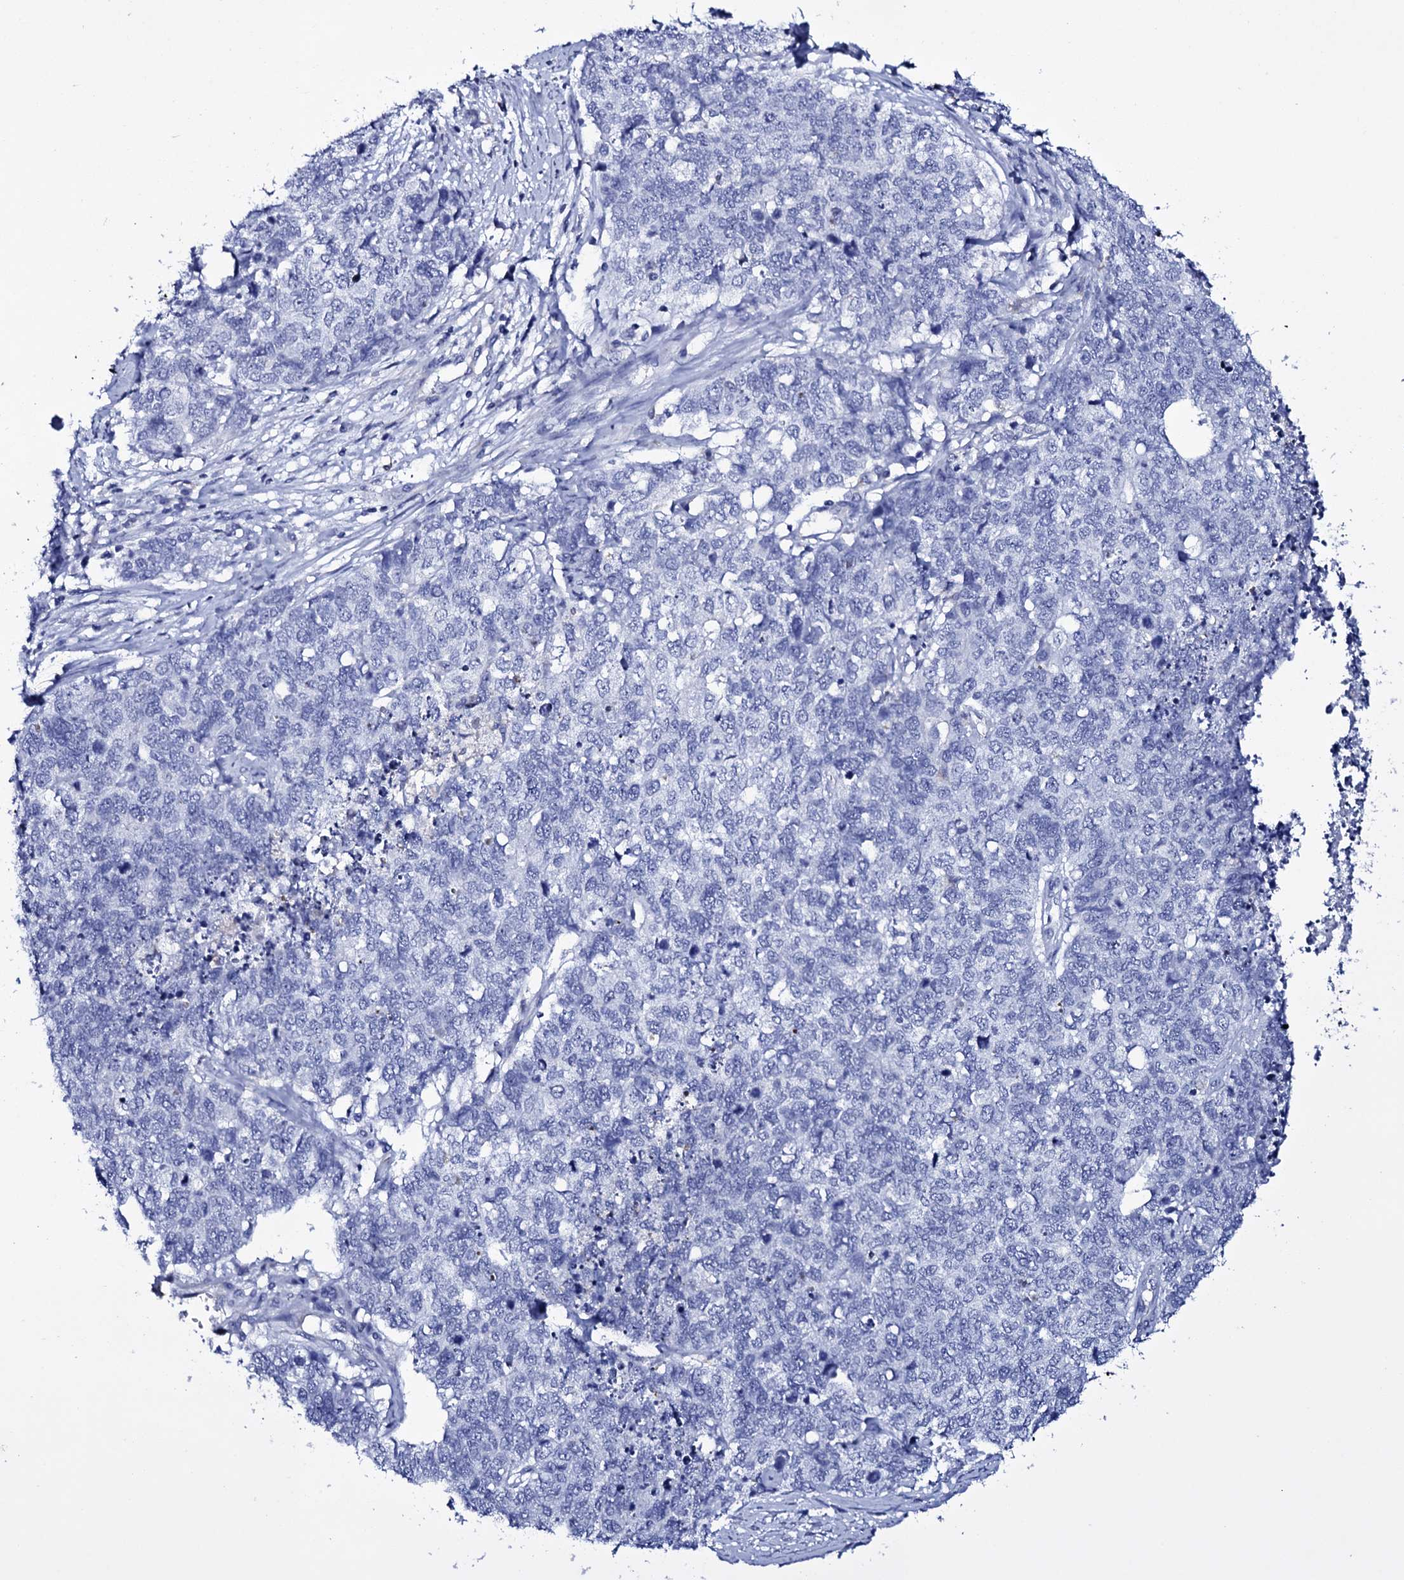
{"staining": {"intensity": "negative", "quantity": "none", "location": "none"}, "tissue": "cervical cancer", "cell_type": "Tumor cells", "image_type": "cancer", "snomed": [{"axis": "morphology", "description": "Squamous cell carcinoma, NOS"}, {"axis": "topography", "description": "Cervix"}], "caption": "DAB immunohistochemical staining of human cervical cancer shows no significant staining in tumor cells. (Immunohistochemistry, brightfield microscopy, high magnification).", "gene": "ITPRID2", "patient": {"sex": "female", "age": 63}}